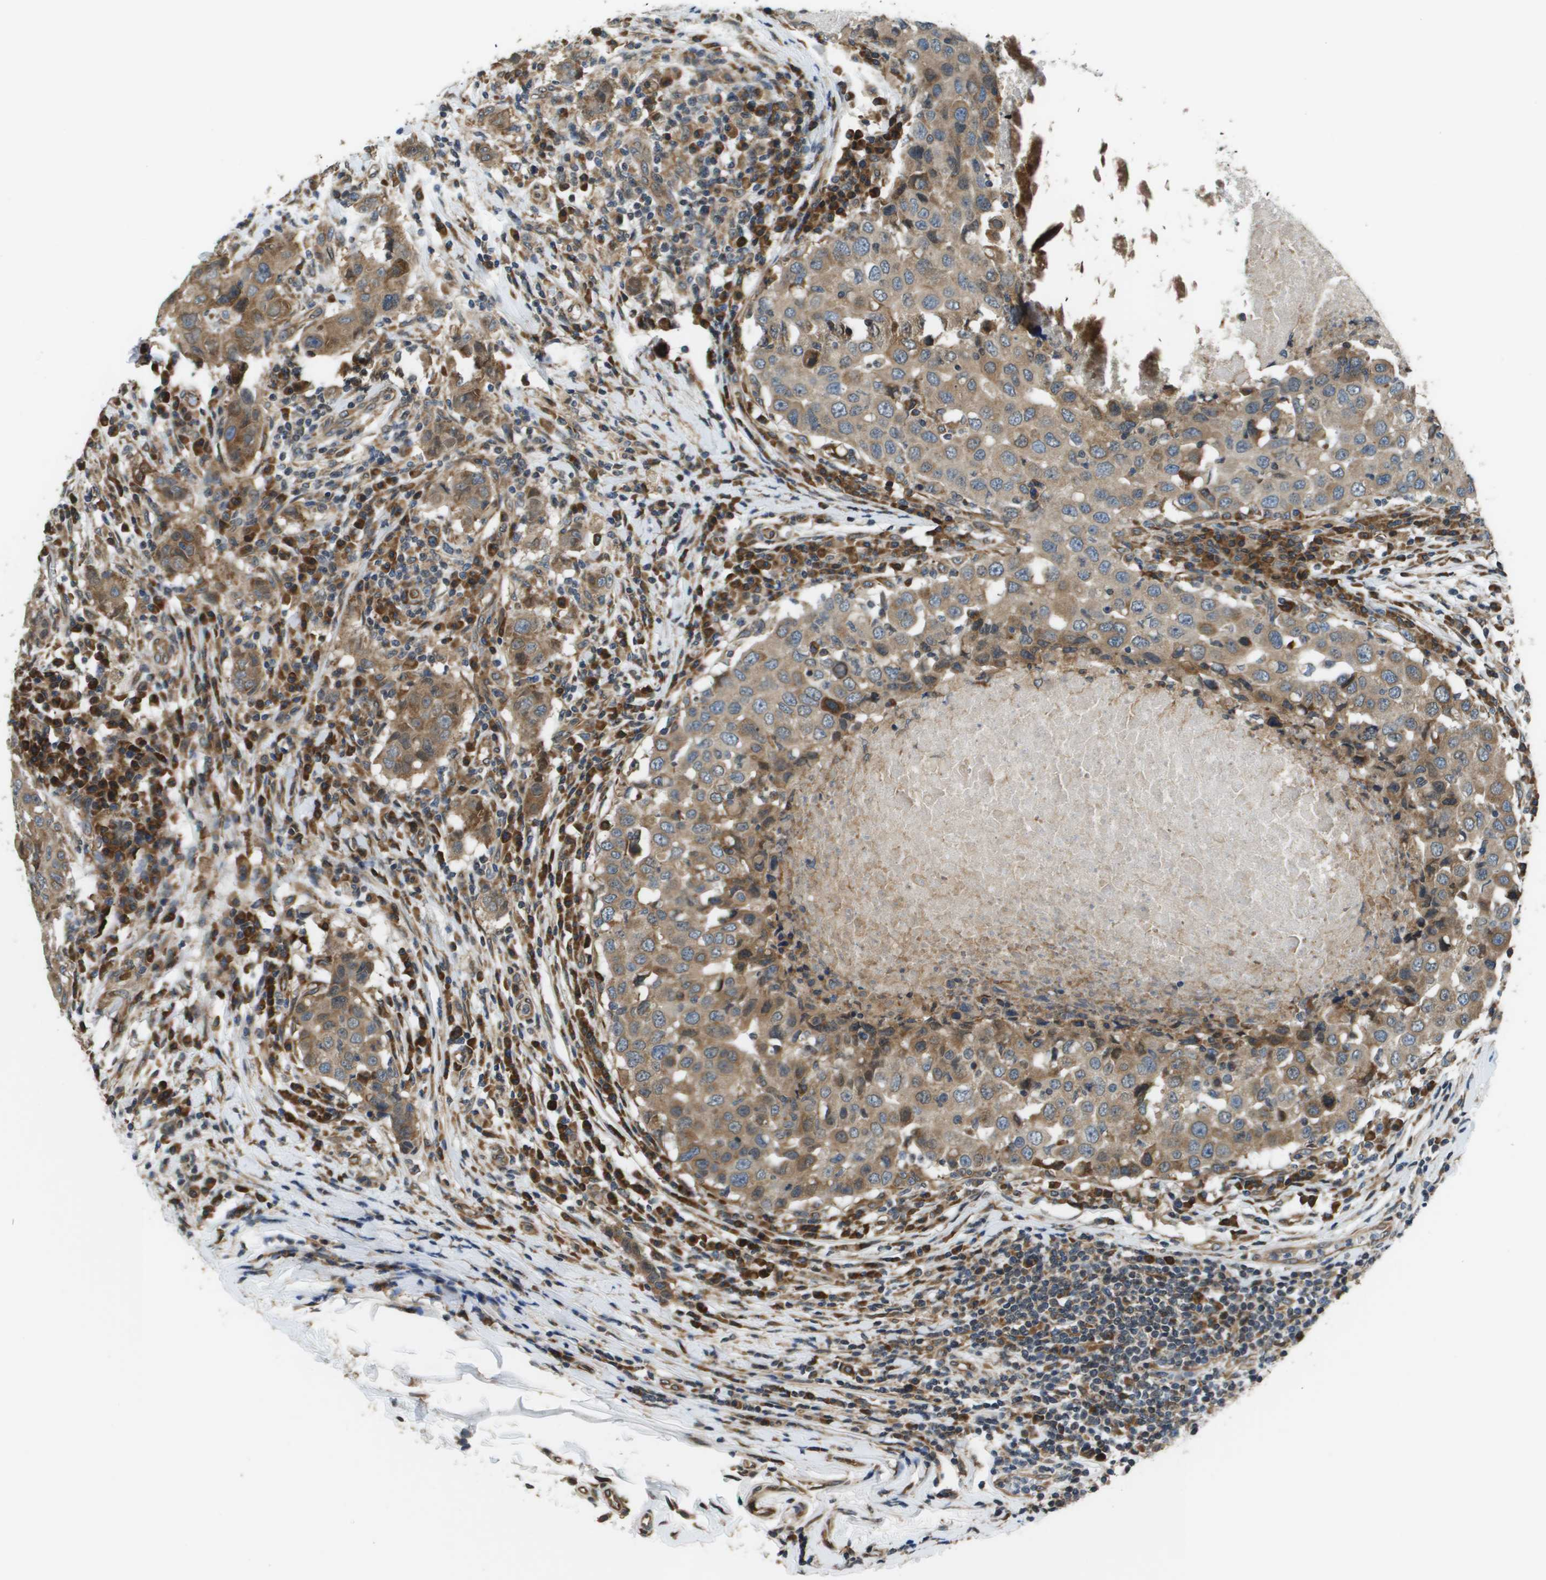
{"staining": {"intensity": "moderate", "quantity": ">75%", "location": "cytoplasmic/membranous"}, "tissue": "breast cancer", "cell_type": "Tumor cells", "image_type": "cancer", "snomed": [{"axis": "morphology", "description": "Duct carcinoma"}, {"axis": "topography", "description": "Breast"}], "caption": "This micrograph exhibits IHC staining of breast cancer (infiltrating ductal carcinoma), with medium moderate cytoplasmic/membranous expression in approximately >75% of tumor cells.", "gene": "SEC62", "patient": {"sex": "female", "age": 27}}